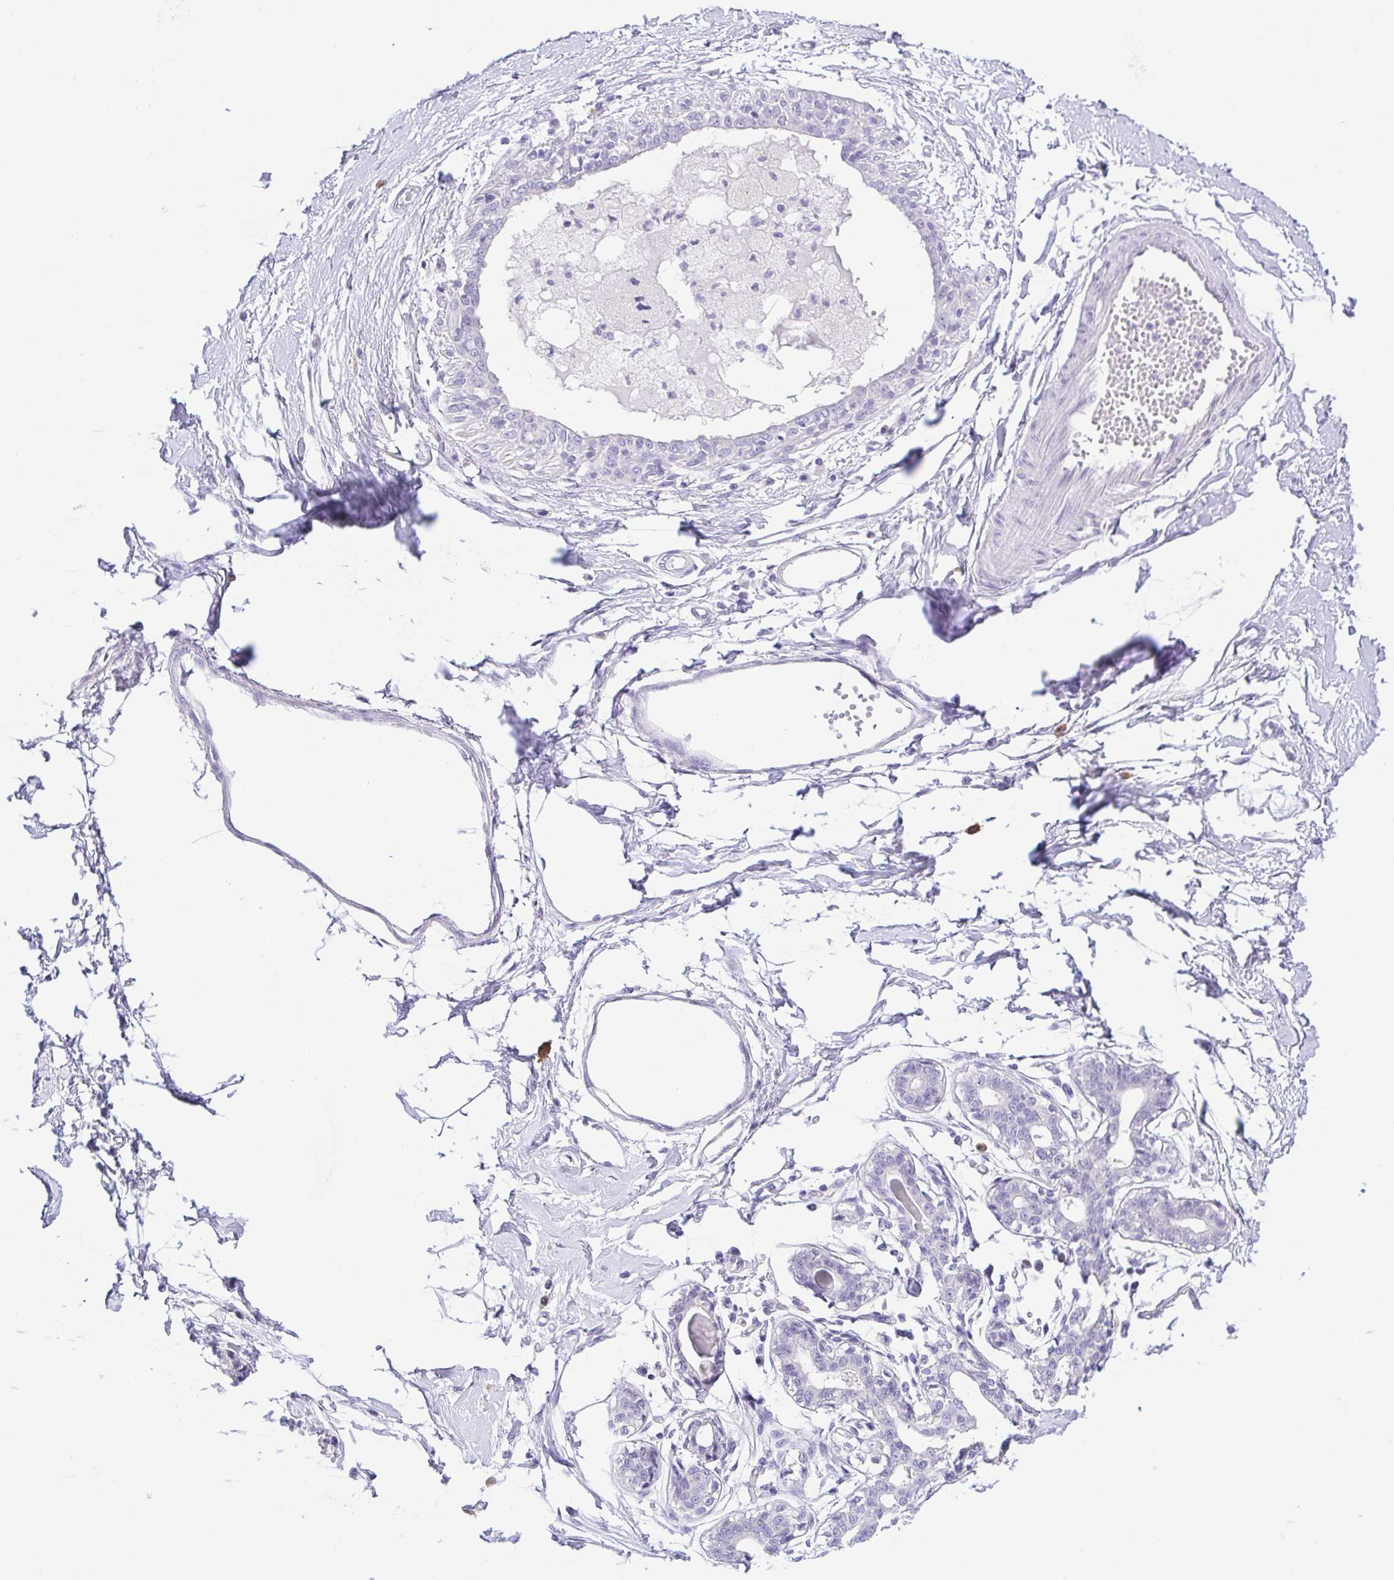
{"staining": {"intensity": "negative", "quantity": "none", "location": "none"}, "tissue": "breast", "cell_type": "Adipocytes", "image_type": "normal", "snomed": [{"axis": "morphology", "description": "Normal tissue, NOS"}, {"axis": "topography", "description": "Breast"}], "caption": "This is a histopathology image of immunohistochemistry (IHC) staining of normal breast, which shows no expression in adipocytes.", "gene": "KRTDAP", "patient": {"sex": "female", "age": 45}}